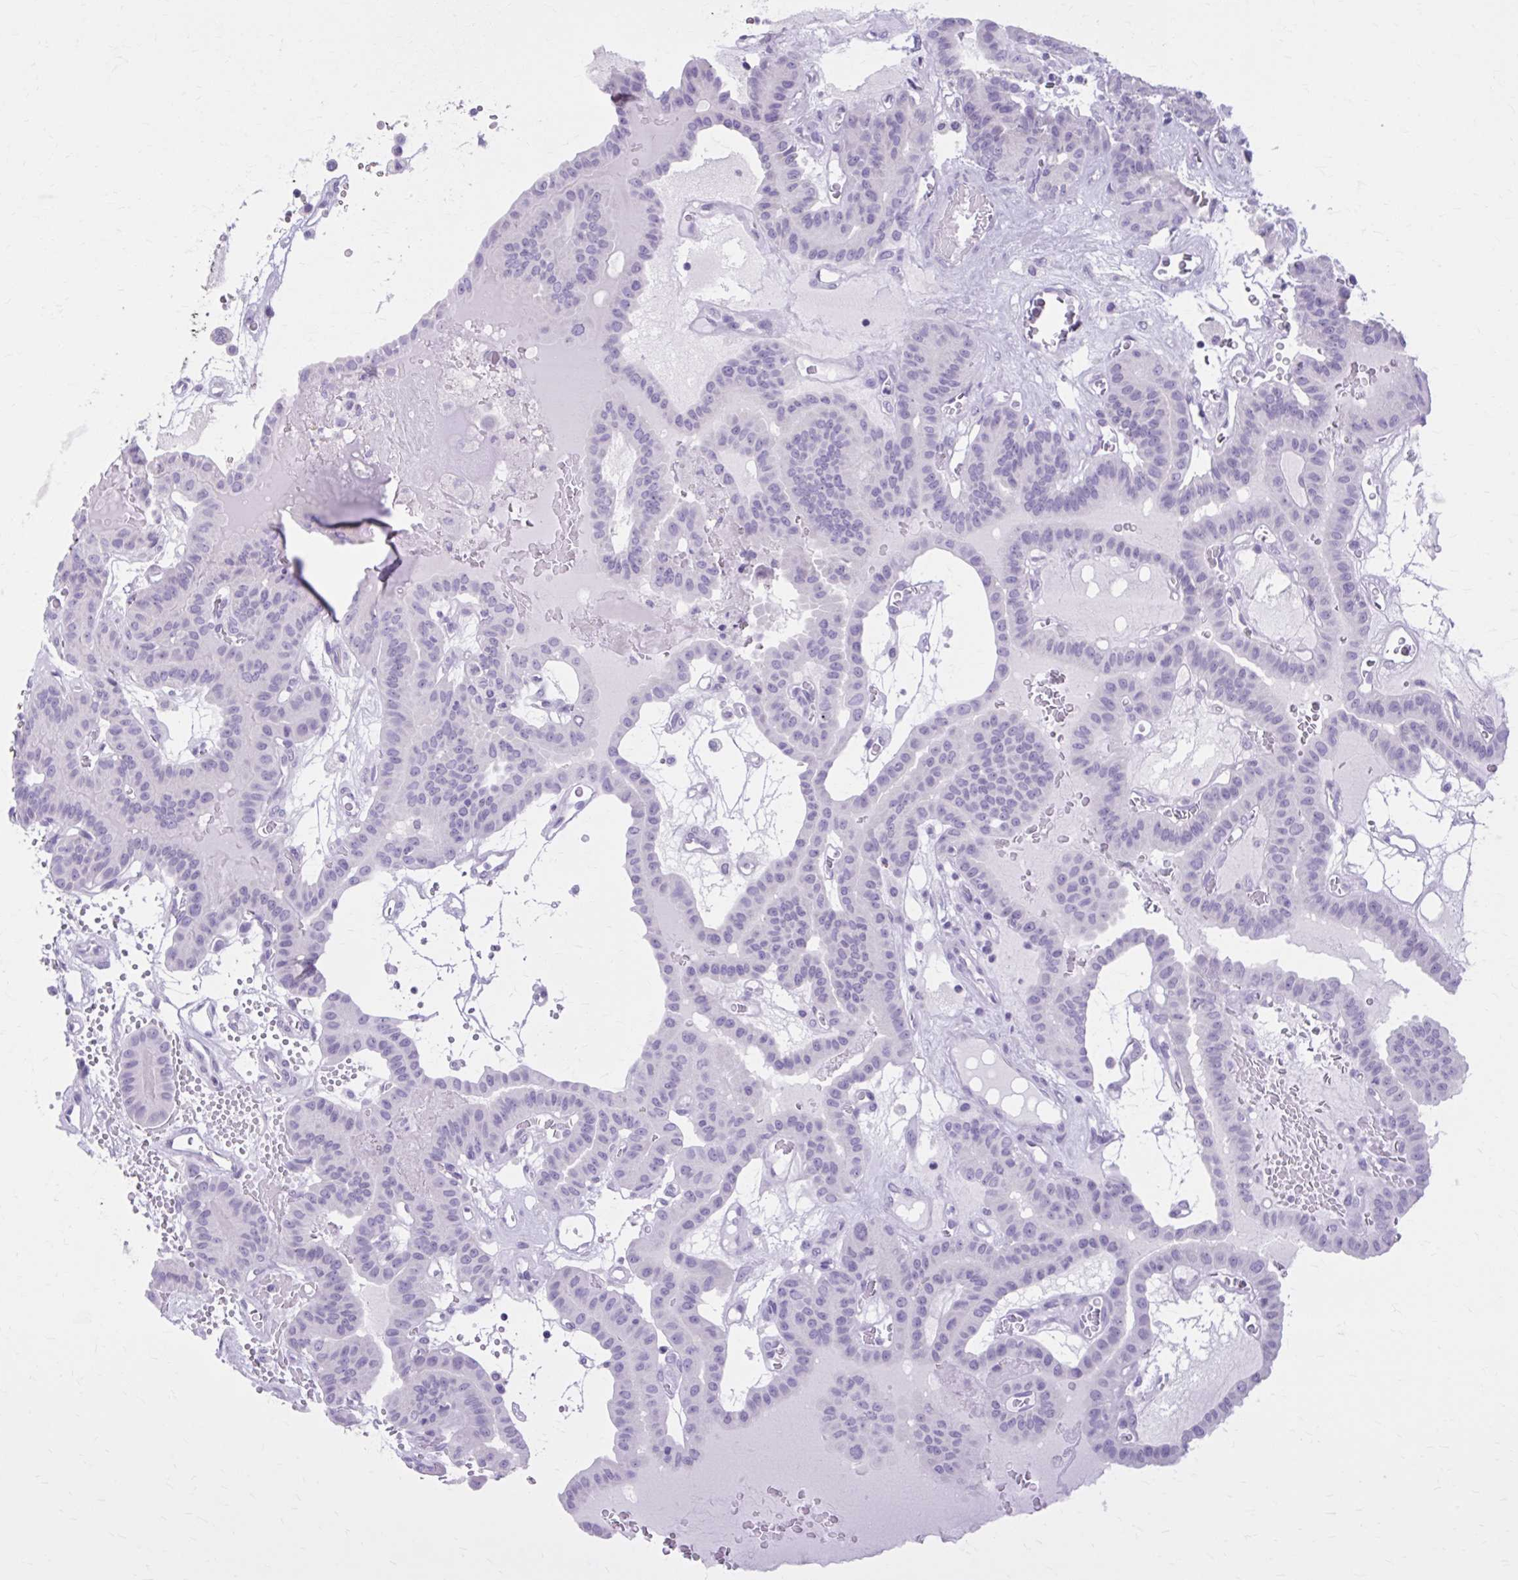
{"staining": {"intensity": "negative", "quantity": "none", "location": "none"}, "tissue": "thyroid cancer", "cell_type": "Tumor cells", "image_type": "cancer", "snomed": [{"axis": "morphology", "description": "Papillary adenocarcinoma, NOS"}, {"axis": "topography", "description": "Thyroid gland"}], "caption": "IHC histopathology image of neoplastic tissue: thyroid cancer (papillary adenocarcinoma) stained with DAB displays no significant protein expression in tumor cells.", "gene": "OR4B1", "patient": {"sex": "male", "age": 87}}